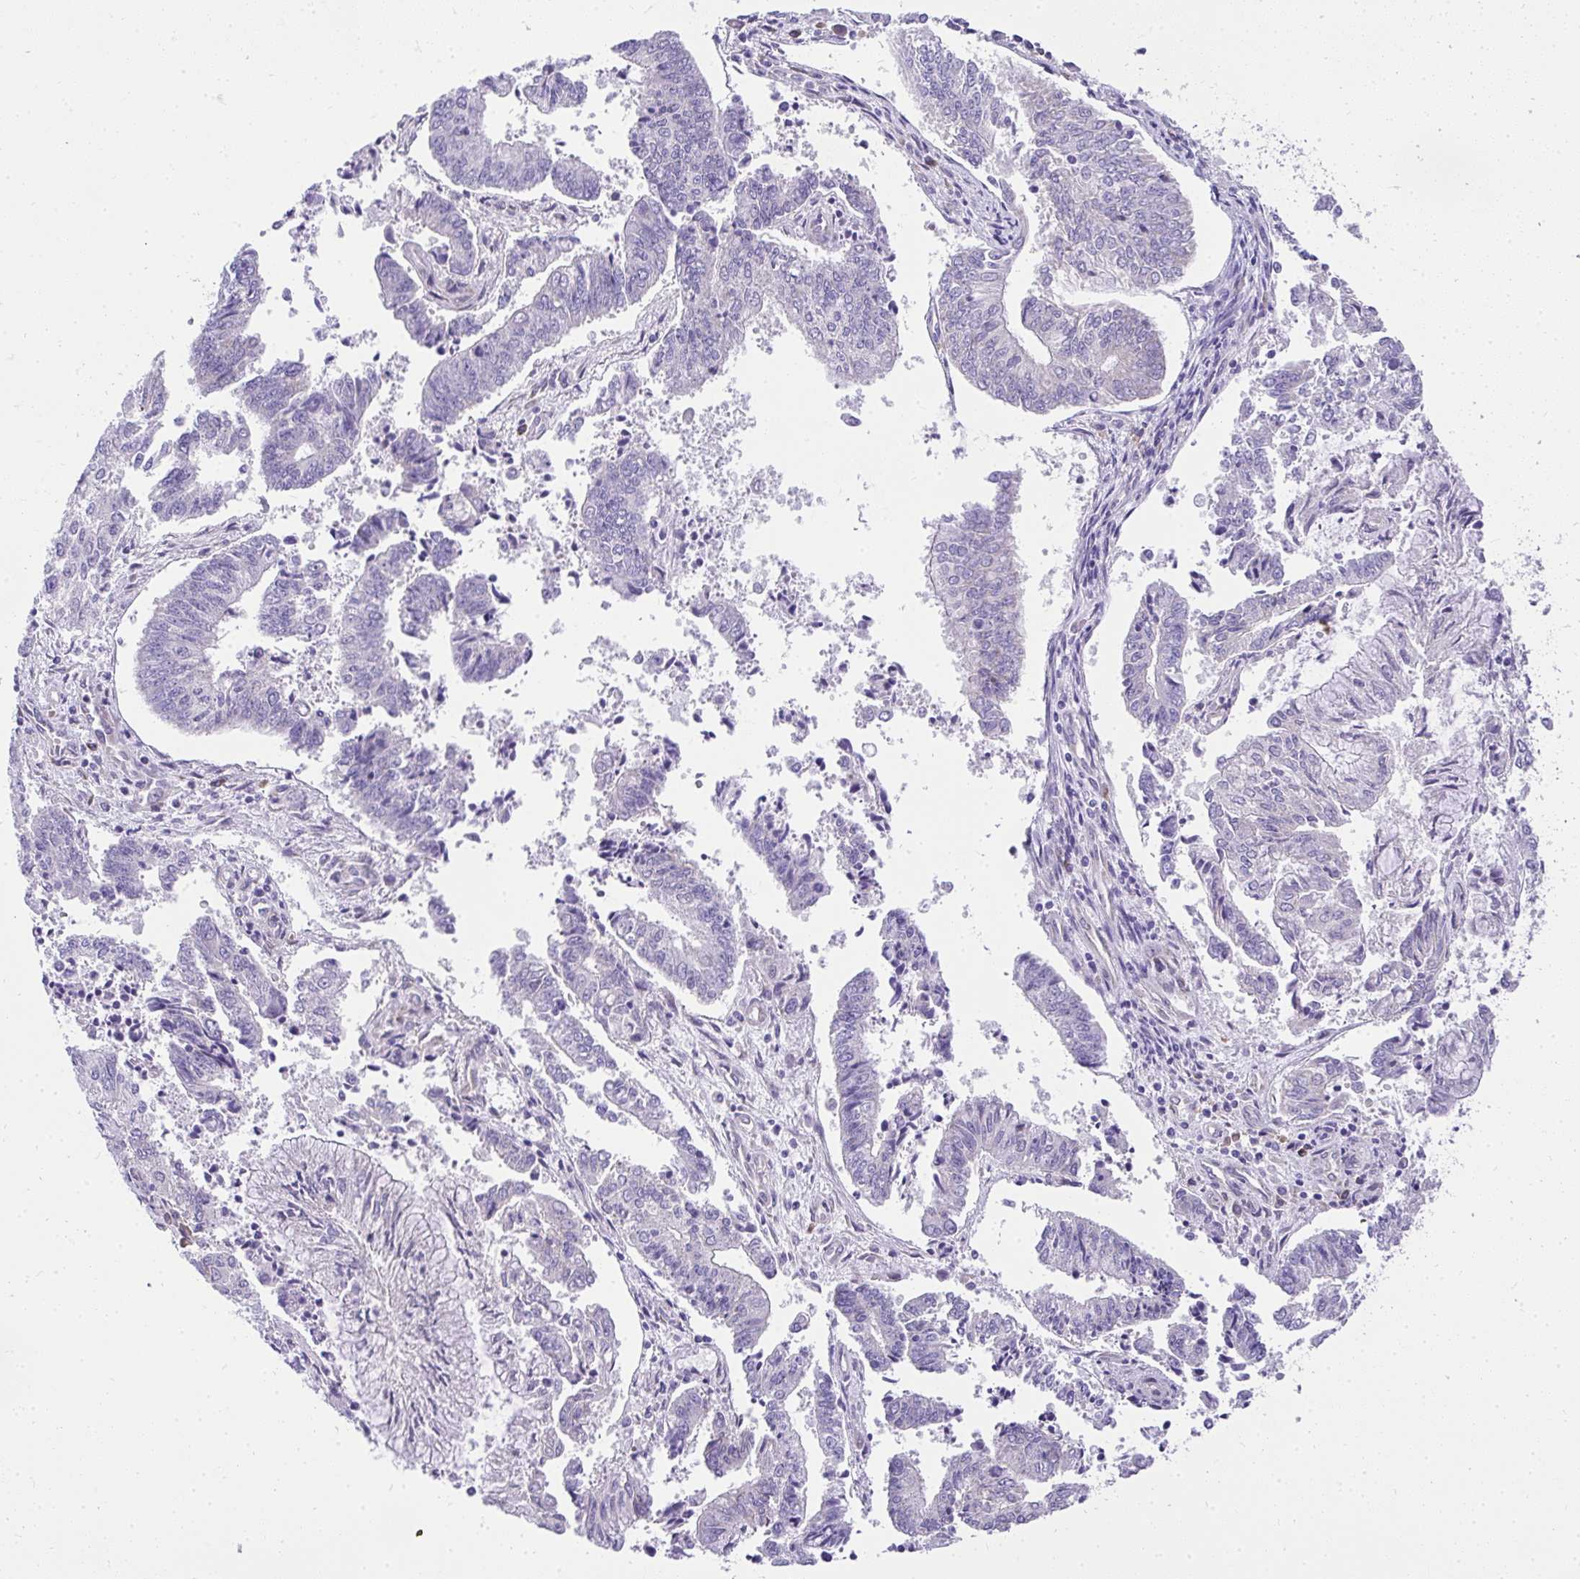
{"staining": {"intensity": "negative", "quantity": "none", "location": "none"}, "tissue": "endometrial cancer", "cell_type": "Tumor cells", "image_type": "cancer", "snomed": [{"axis": "morphology", "description": "Adenocarcinoma, NOS"}, {"axis": "topography", "description": "Endometrium"}], "caption": "There is no significant positivity in tumor cells of endometrial adenocarcinoma.", "gene": "ADRA2C", "patient": {"sex": "female", "age": 61}}